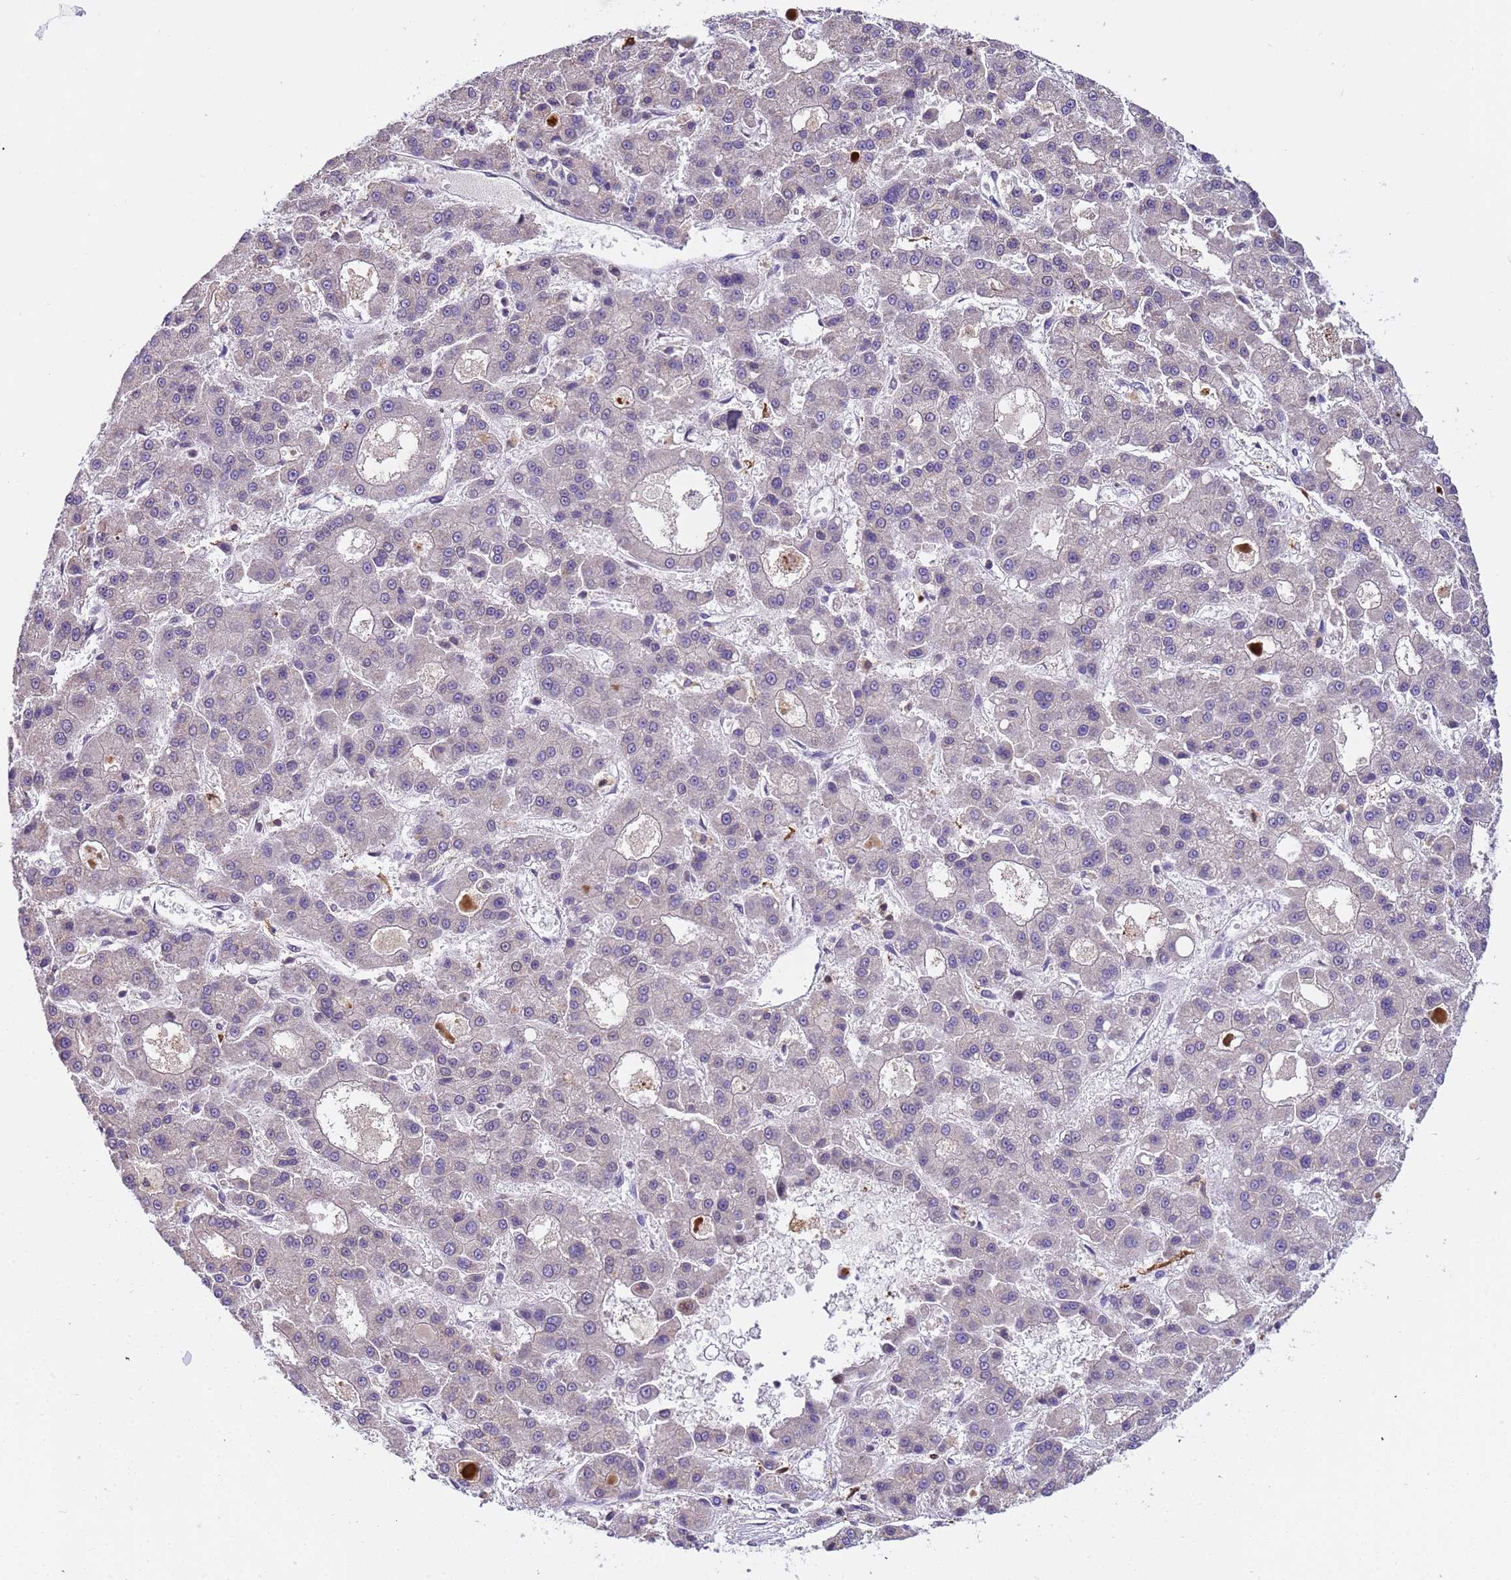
{"staining": {"intensity": "negative", "quantity": "none", "location": "none"}, "tissue": "liver cancer", "cell_type": "Tumor cells", "image_type": "cancer", "snomed": [{"axis": "morphology", "description": "Carcinoma, Hepatocellular, NOS"}, {"axis": "topography", "description": "Liver"}], "caption": "The micrograph demonstrates no significant expression in tumor cells of liver hepatocellular carcinoma.", "gene": "PLCXD3", "patient": {"sex": "male", "age": 70}}